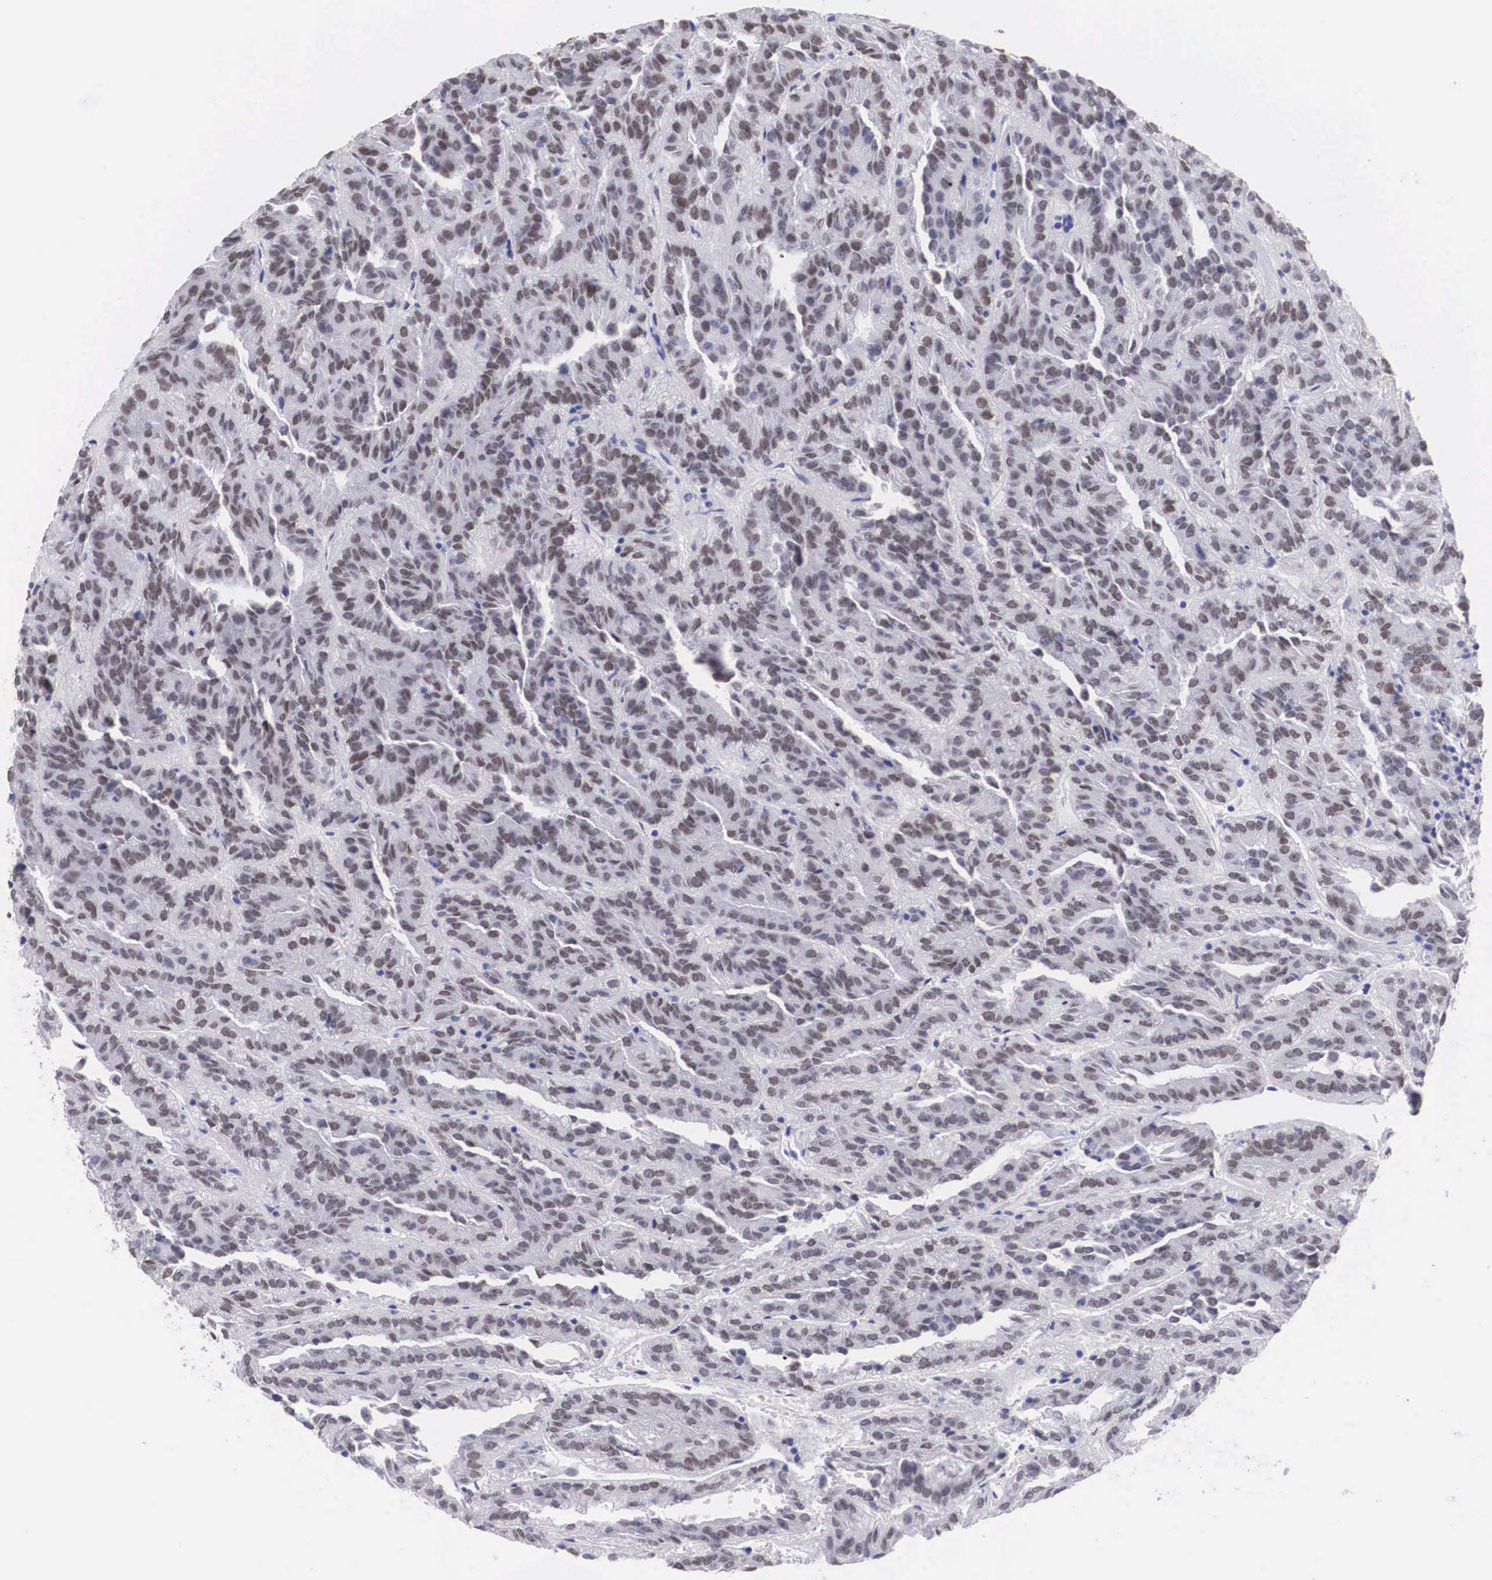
{"staining": {"intensity": "weak", "quantity": "25%-75%", "location": "nuclear"}, "tissue": "renal cancer", "cell_type": "Tumor cells", "image_type": "cancer", "snomed": [{"axis": "morphology", "description": "Adenocarcinoma, NOS"}, {"axis": "topography", "description": "Kidney"}], "caption": "IHC staining of adenocarcinoma (renal), which shows low levels of weak nuclear positivity in approximately 25%-75% of tumor cells indicating weak nuclear protein staining. The staining was performed using DAB (3,3'-diaminobenzidine) (brown) for protein detection and nuclei were counterstained in hematoxylin (blue).", "gene": "KHDRBS3", "patient": {"sex": "male", "age": 46}}